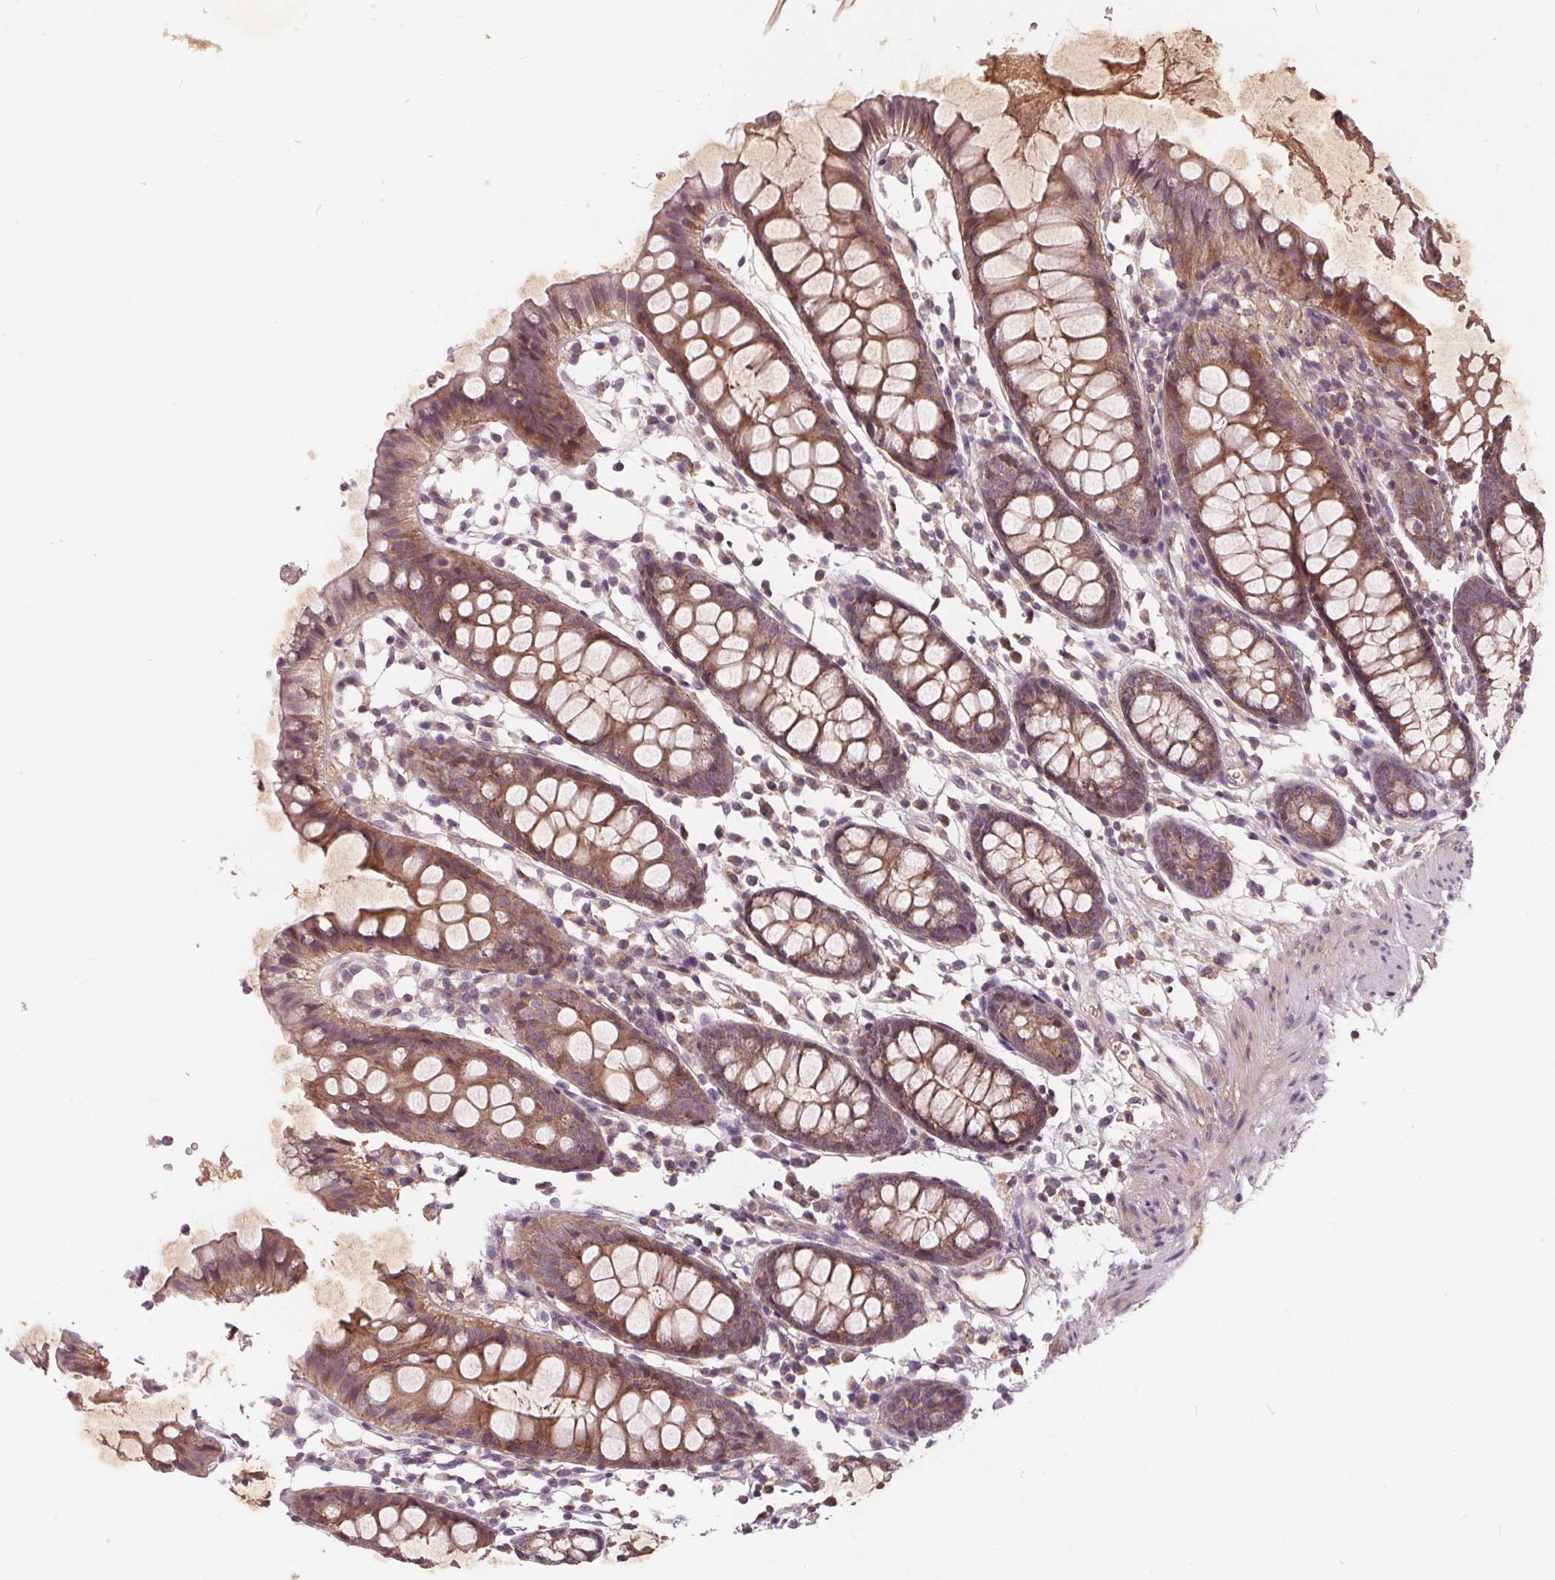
{"staining": {"intensity": "weak", "quantity": ">75%", "location": "cytoplasmic/membranous"}, "tissue": "colon", "cell_type": "Endothelial cells", "image_type": "normal", "snomed": [{"axis": "morphology", "description": "Normal tissue, NOS"}, {"axis": "topography", "description": "Colon"}], "caption": "Normal colon reveals weak cytoplasmic/membranous expression in approximately >75% of endothelial cells, visualized by immunohistochemistry.", "gene": "CSNK1G2", "patient": {"sex": "female", "age": 84}}